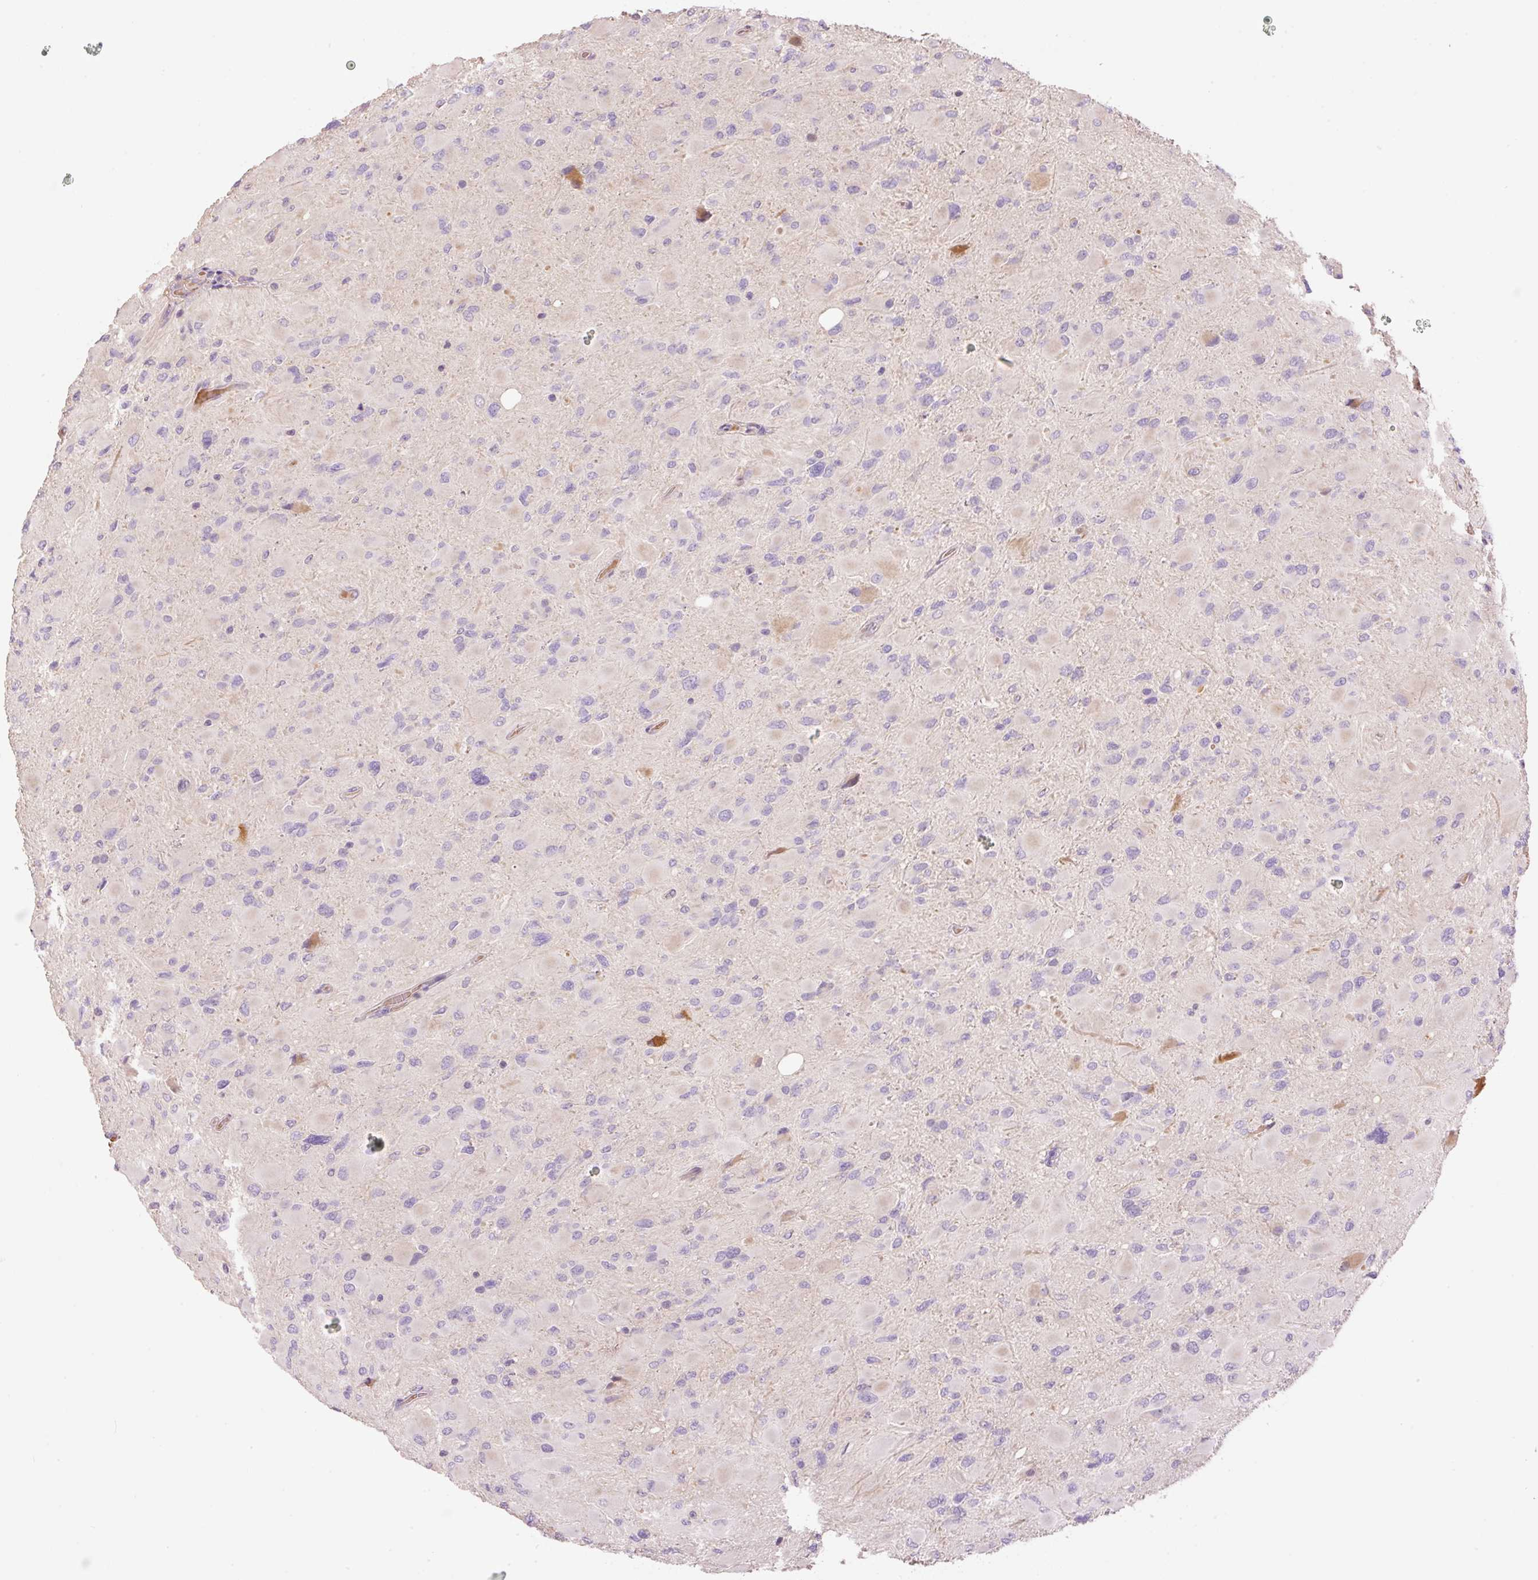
{"staining": {"intensity": "negative", "quantity": "none", "location": "none"}, "tissue": "glioma", "cell_type": "Tumor cells", "image_type": "cancer", "snomed": [{"axis": "morphology", "description": "Glioma, malignant, High grade"}, {"axis": "topography", "description": "Cerebral cortex"}], "caption": "Micrograph shows no protein expression in tumor cells of malignant glioma (high-grade) tissue.", "gene": "CMTM8", "patient": {"sex": "female", "age": 36}}